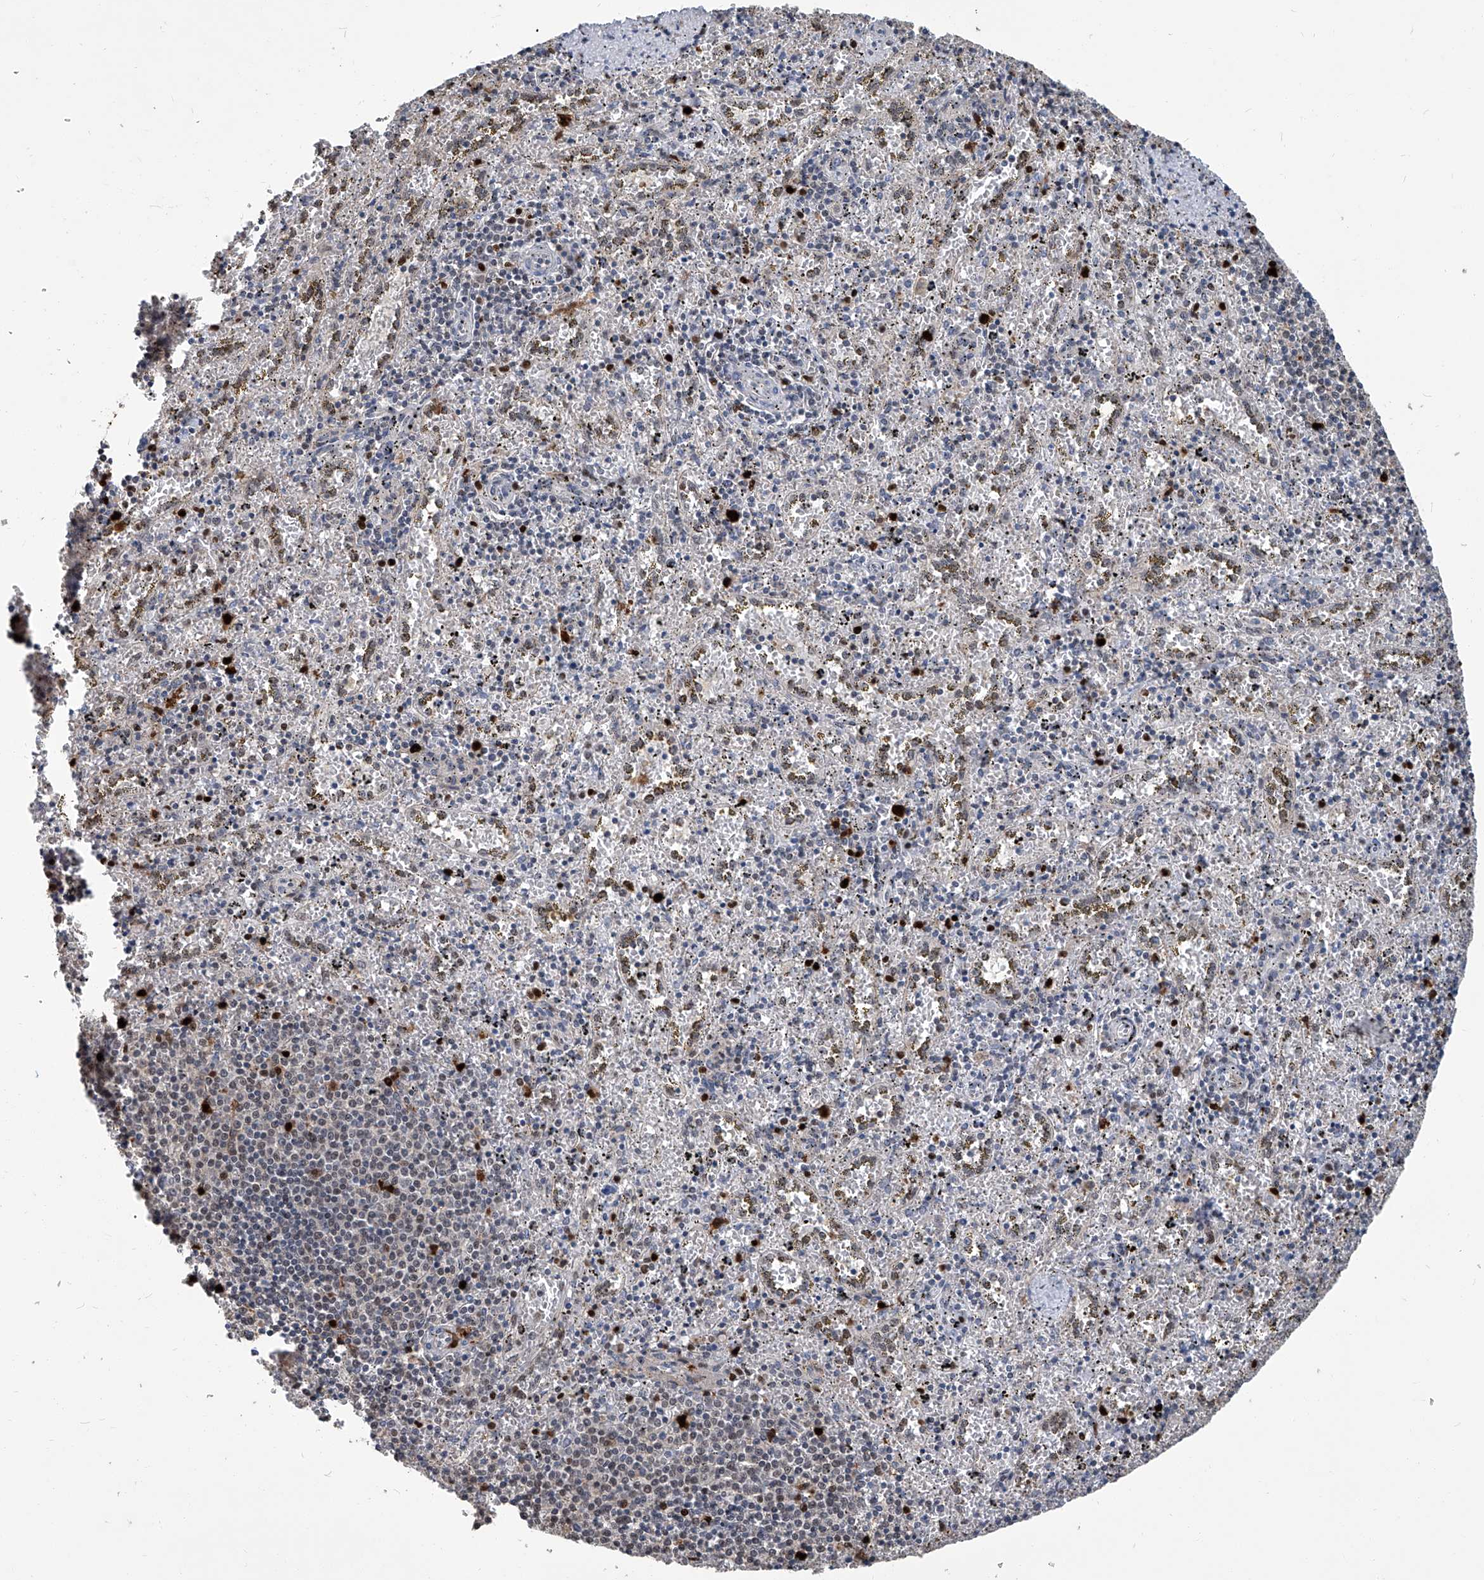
{"staining": {"intensity": "strong", "quantity": "<25%", "location": "cytoplasmic/membranous,nuclear"}, "tissue": "spleen", "cell_type": "Cells in red pulp", "image_type": "normal", "snomed": [{"axis": "morphology", "description": "Normal tissue, NOS"}, {"axis": "topography", "description": "Spleen"}], "caption": "Immunohistochemical staining of normal spleen displays medium levels of strong cytoplasmic/membranous,nuclear positivity in approximately <25% of cells in red pulp. The protein of interest is shown in brown color, while the nuclei are stained blue.", "gene": "PCNA", "patient": {"sex": "male", "age": 11}}